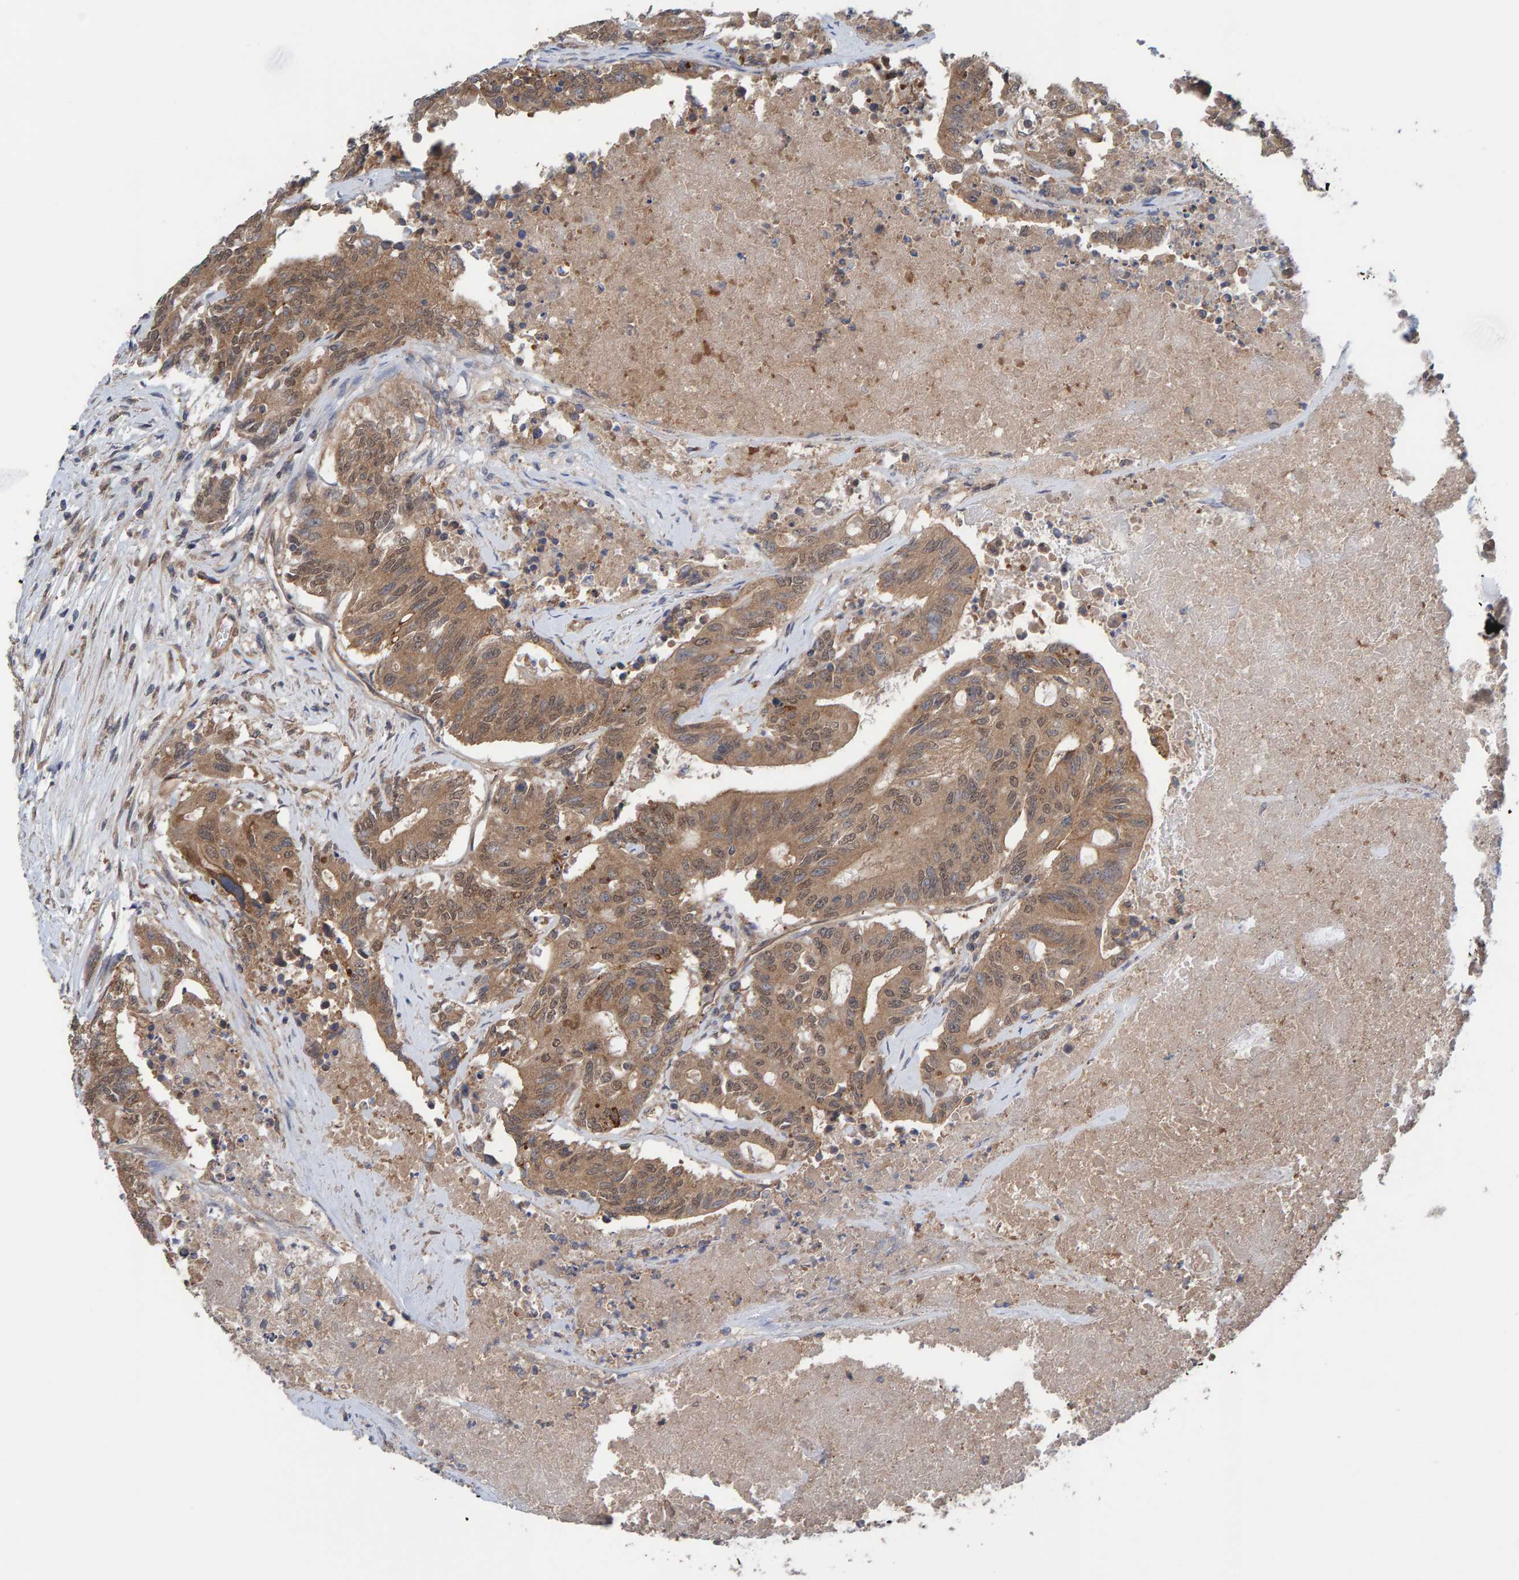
{"staining": {"intensity": "moderate", "quantity": ">75%", "location": "cytoplasmic/membranous"}, "tissue": "colorectal cancer", "cell_type": "Tumor cells", "image_type": "cancer", "snomed": [{"axis": "morphology", "description": "Adenocarcinoma, NOS"}, {"axis": "topography", "description": "Colon"}], "caption": "Adenocarcinoma (colorectal) stained with DAB (3,3'-diaminobenzidine) immunohistochemistry displays medium levels of moderate cytoplasmic/membranous positivity in about >75% of tumor cells.", "gene": "LRSAM1", "patient": {"sex": "female", "age": 77}}